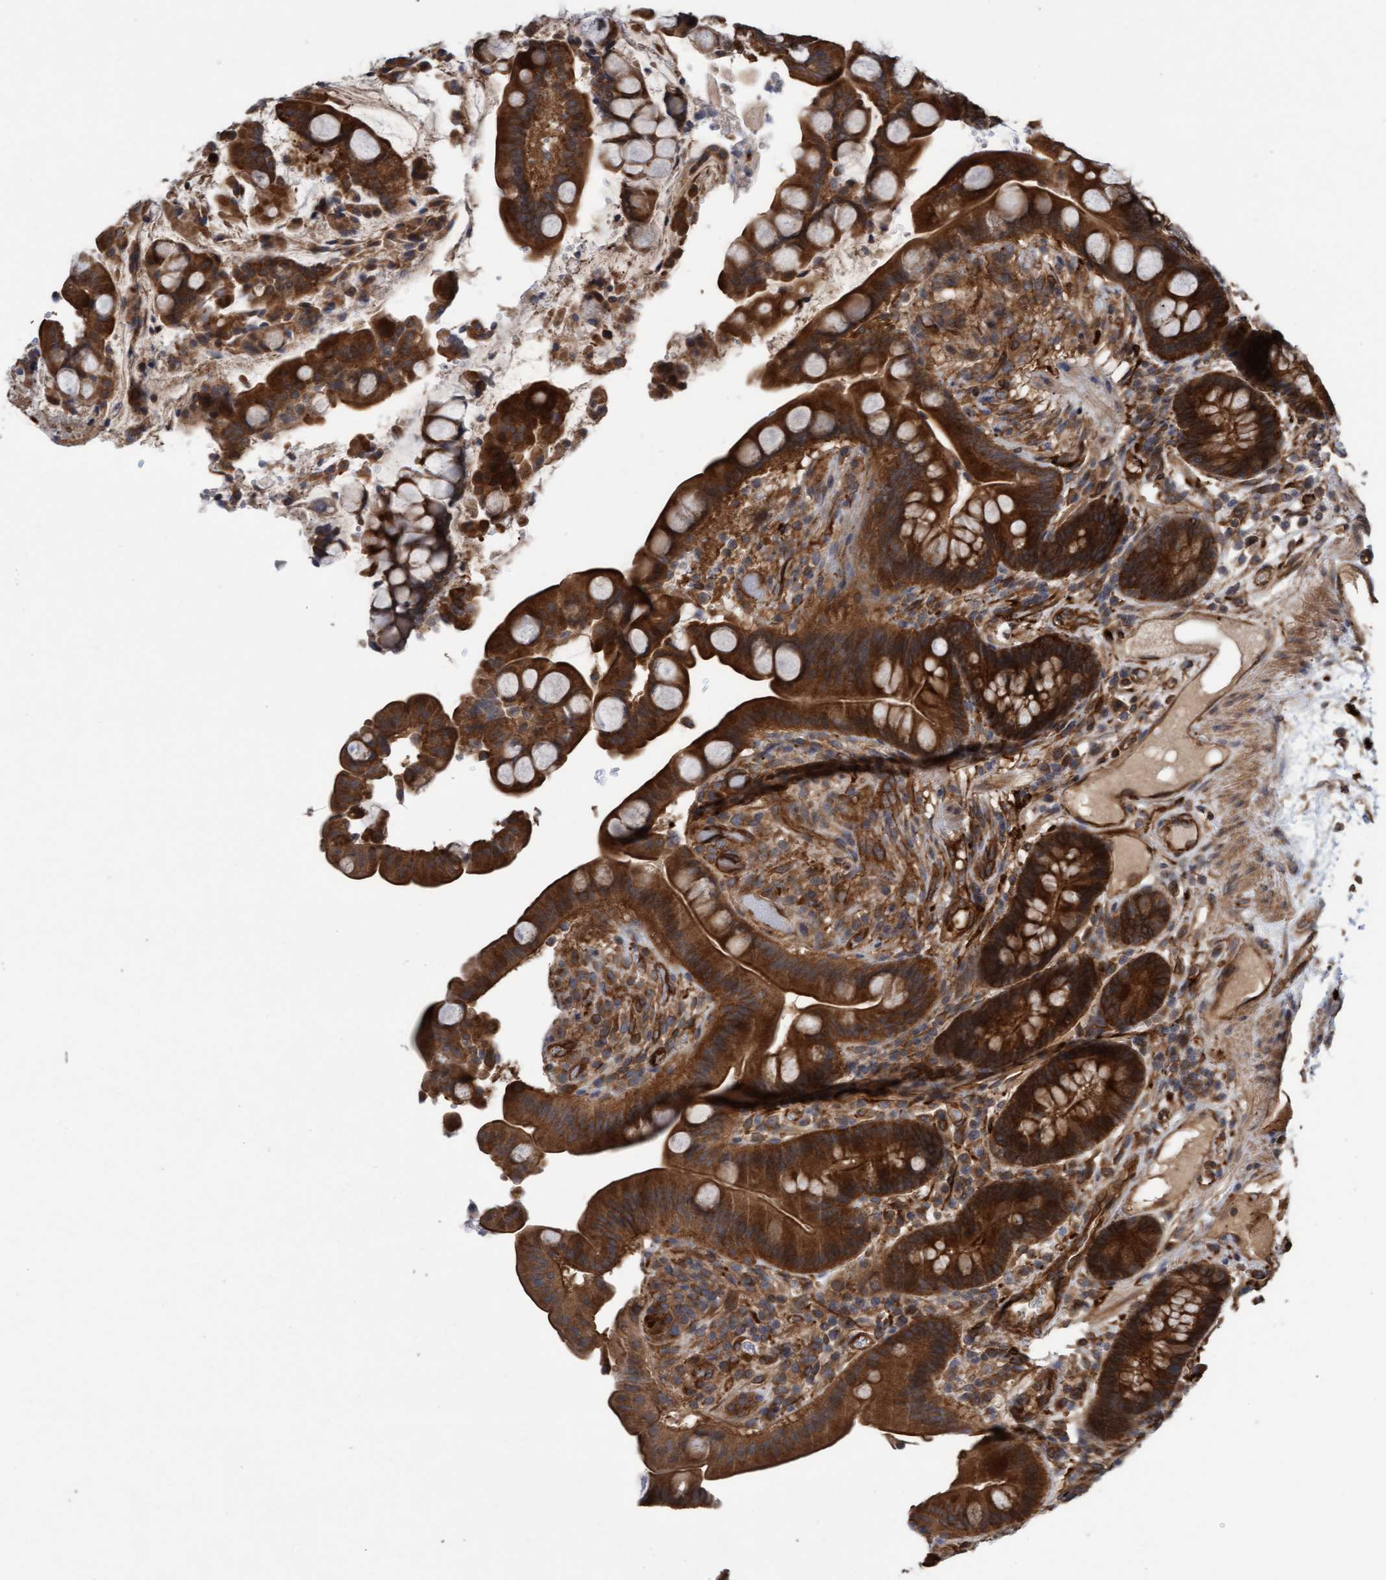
{"staining": {"intensity": "strong", "quantity": ">75%", "location": "cytoplasmic/membranous"}, "tissue": "colon", "cell_type": "Endothelial cells", "image_type": "normal", "snomed": [{"axis": "morphology", "description": "Normal tissue, NOS"}, {"axis": "topography", "description": "Colon"}], "caption": "Protein analysis of normal colon shows strong cytoplasmic/membranous positivity in approximately >75% of endothelial cells. The protein is shown in brown color, while the nuclei are stained blue.", "gene": "CDC42EP4", "patient": {"sex": "male", "age": 73}}